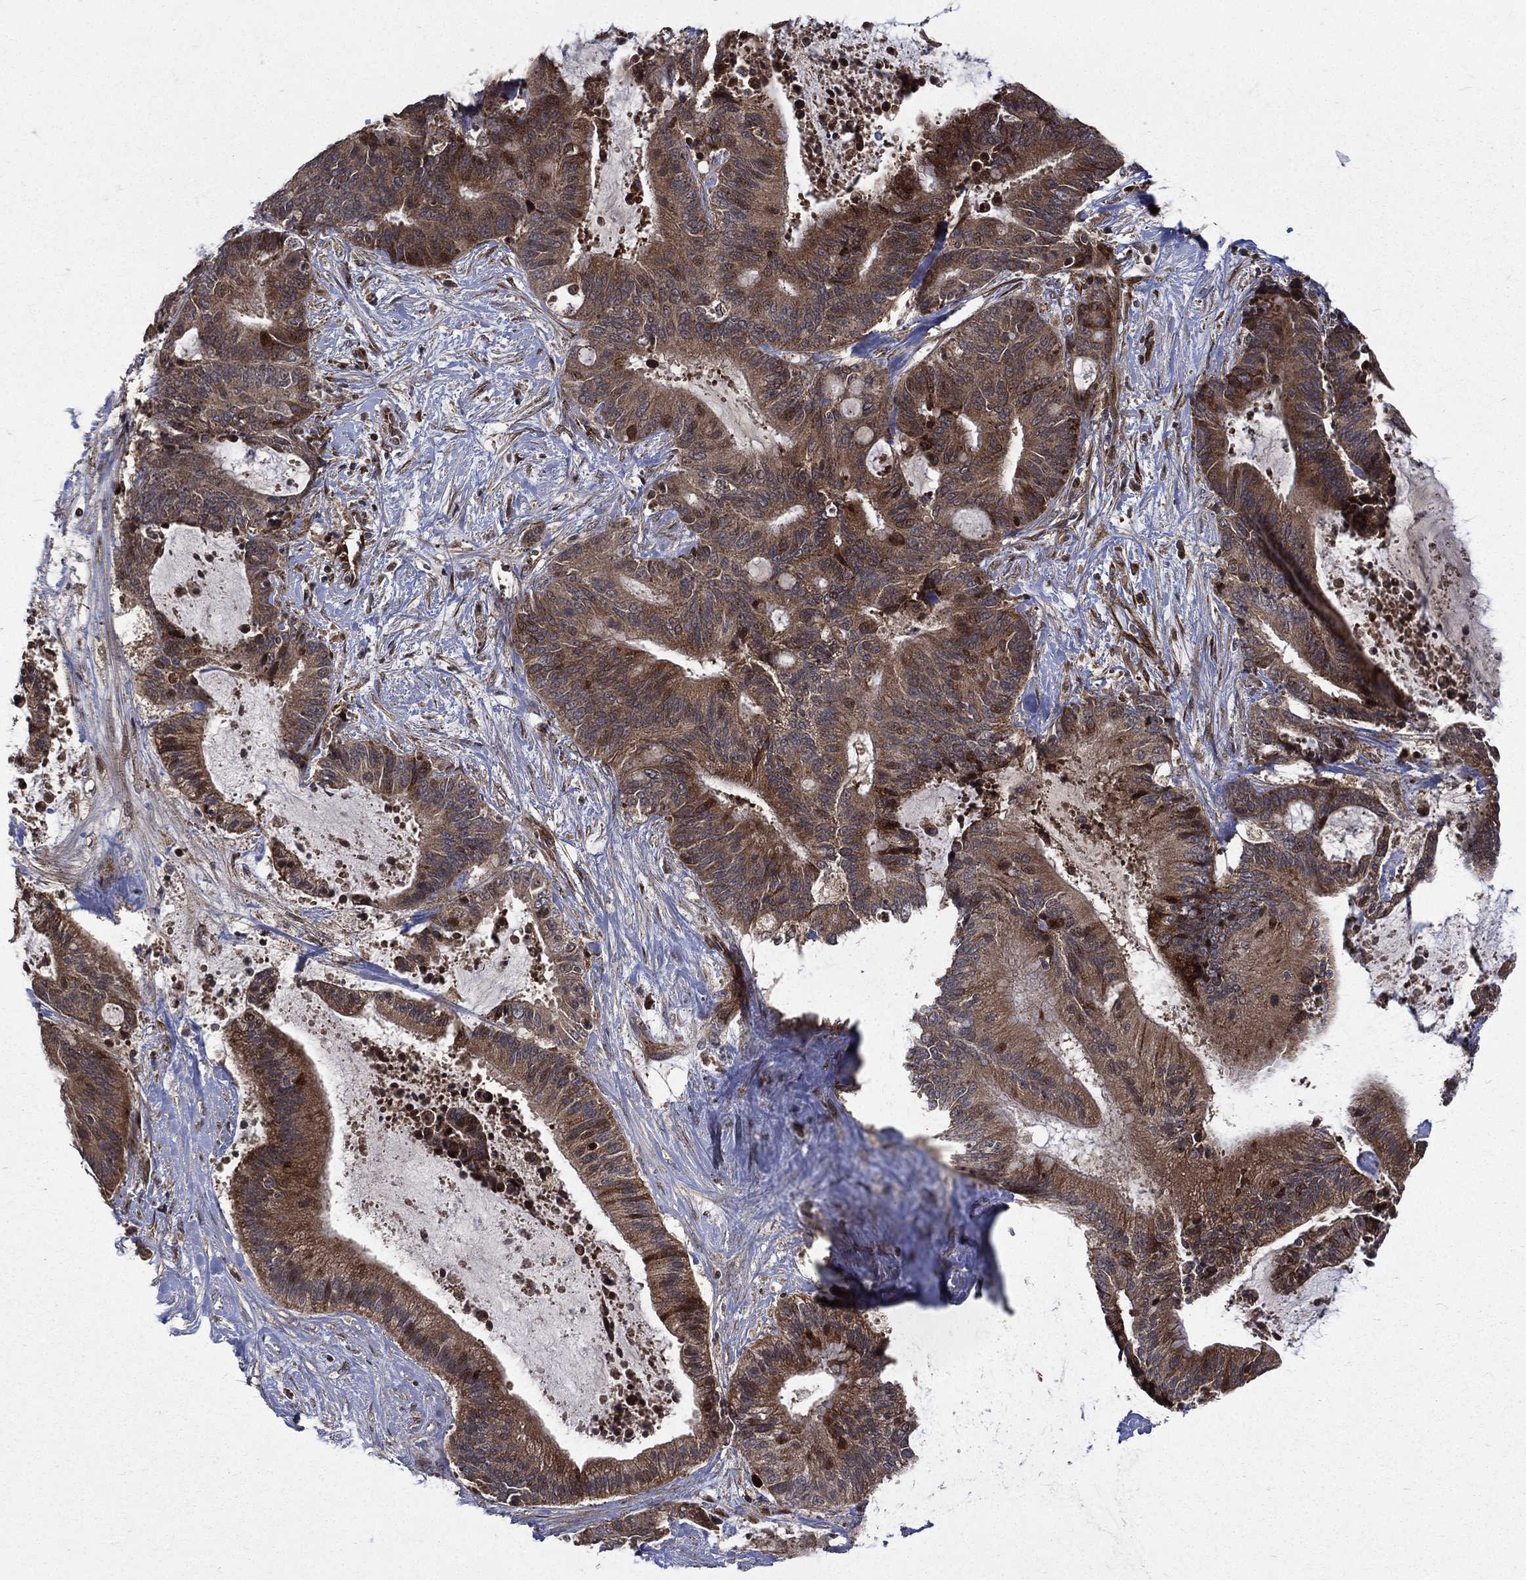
{"staining": {"intensity": "strong", "quantity": "25%-75%", "location": "cytoplasmic/membranous"}, "tissue": "liver cancer", "cell_type": "Tumor cells", "image_type": "cancer", "snomed": [{"axis": "morphology", "description": "Cholangiocarcinoma"}, {"axis": "topography", "description": "Liver"}], "caption": "A brown stain labels strong cytoplasmic/membranous expression of a protein in cholangiocarcinoma (liver) tumor cells.", "gene": "RAB11FIP4", "patient": {"sex": "female", "age": 73}}